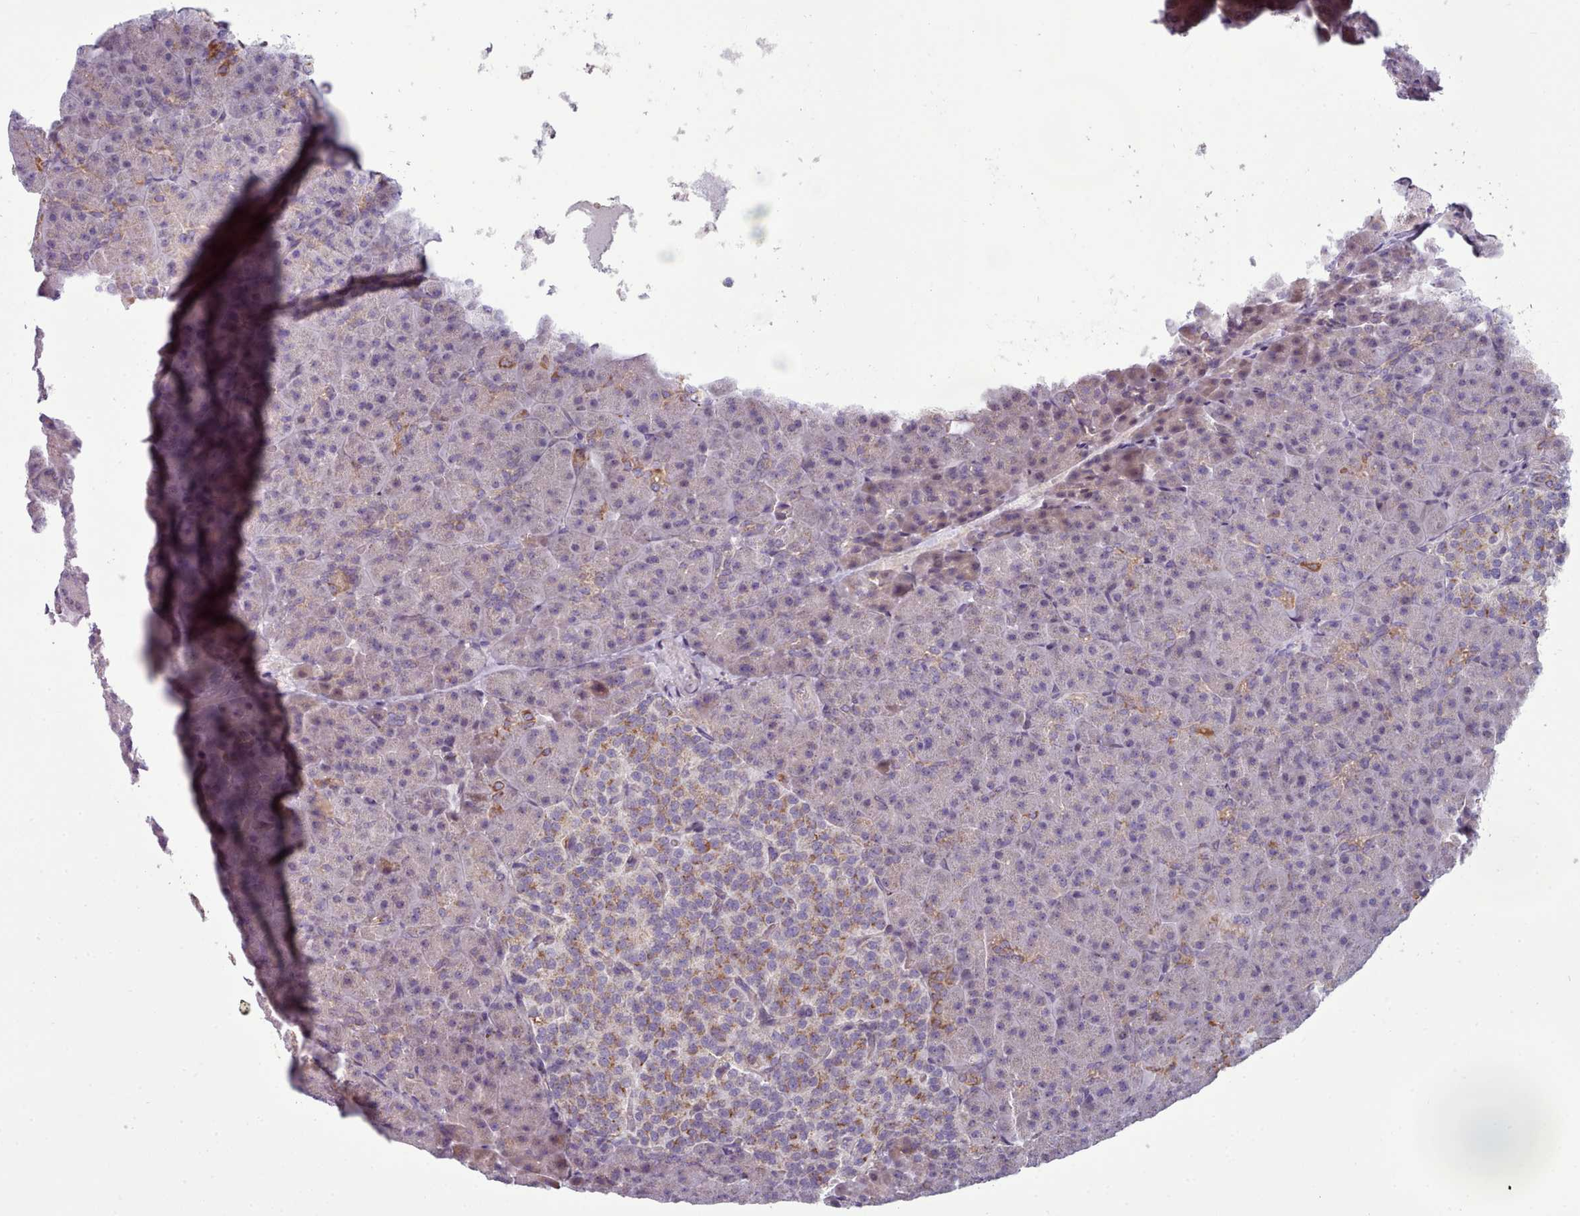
{"staining": {"intensity": "moderate", "quantity": "<25%", "location": "cytoplasmic/membranous"}, "tissue": "pancreas", "cell_type": "Exocrine glandular cells", "image_type": "normal", "snomed": [{"axis": "morphology", "description": "Normal tissue, NOS"}, {"axis": "topography", "description": "Pancreas"}], "caption": "Human pancreas stained with a protein marker exhibits moderate staining in exocrine glandular cells.", "gene": "SLC52A3", "patient": {"sex": "female", "age": 74}}